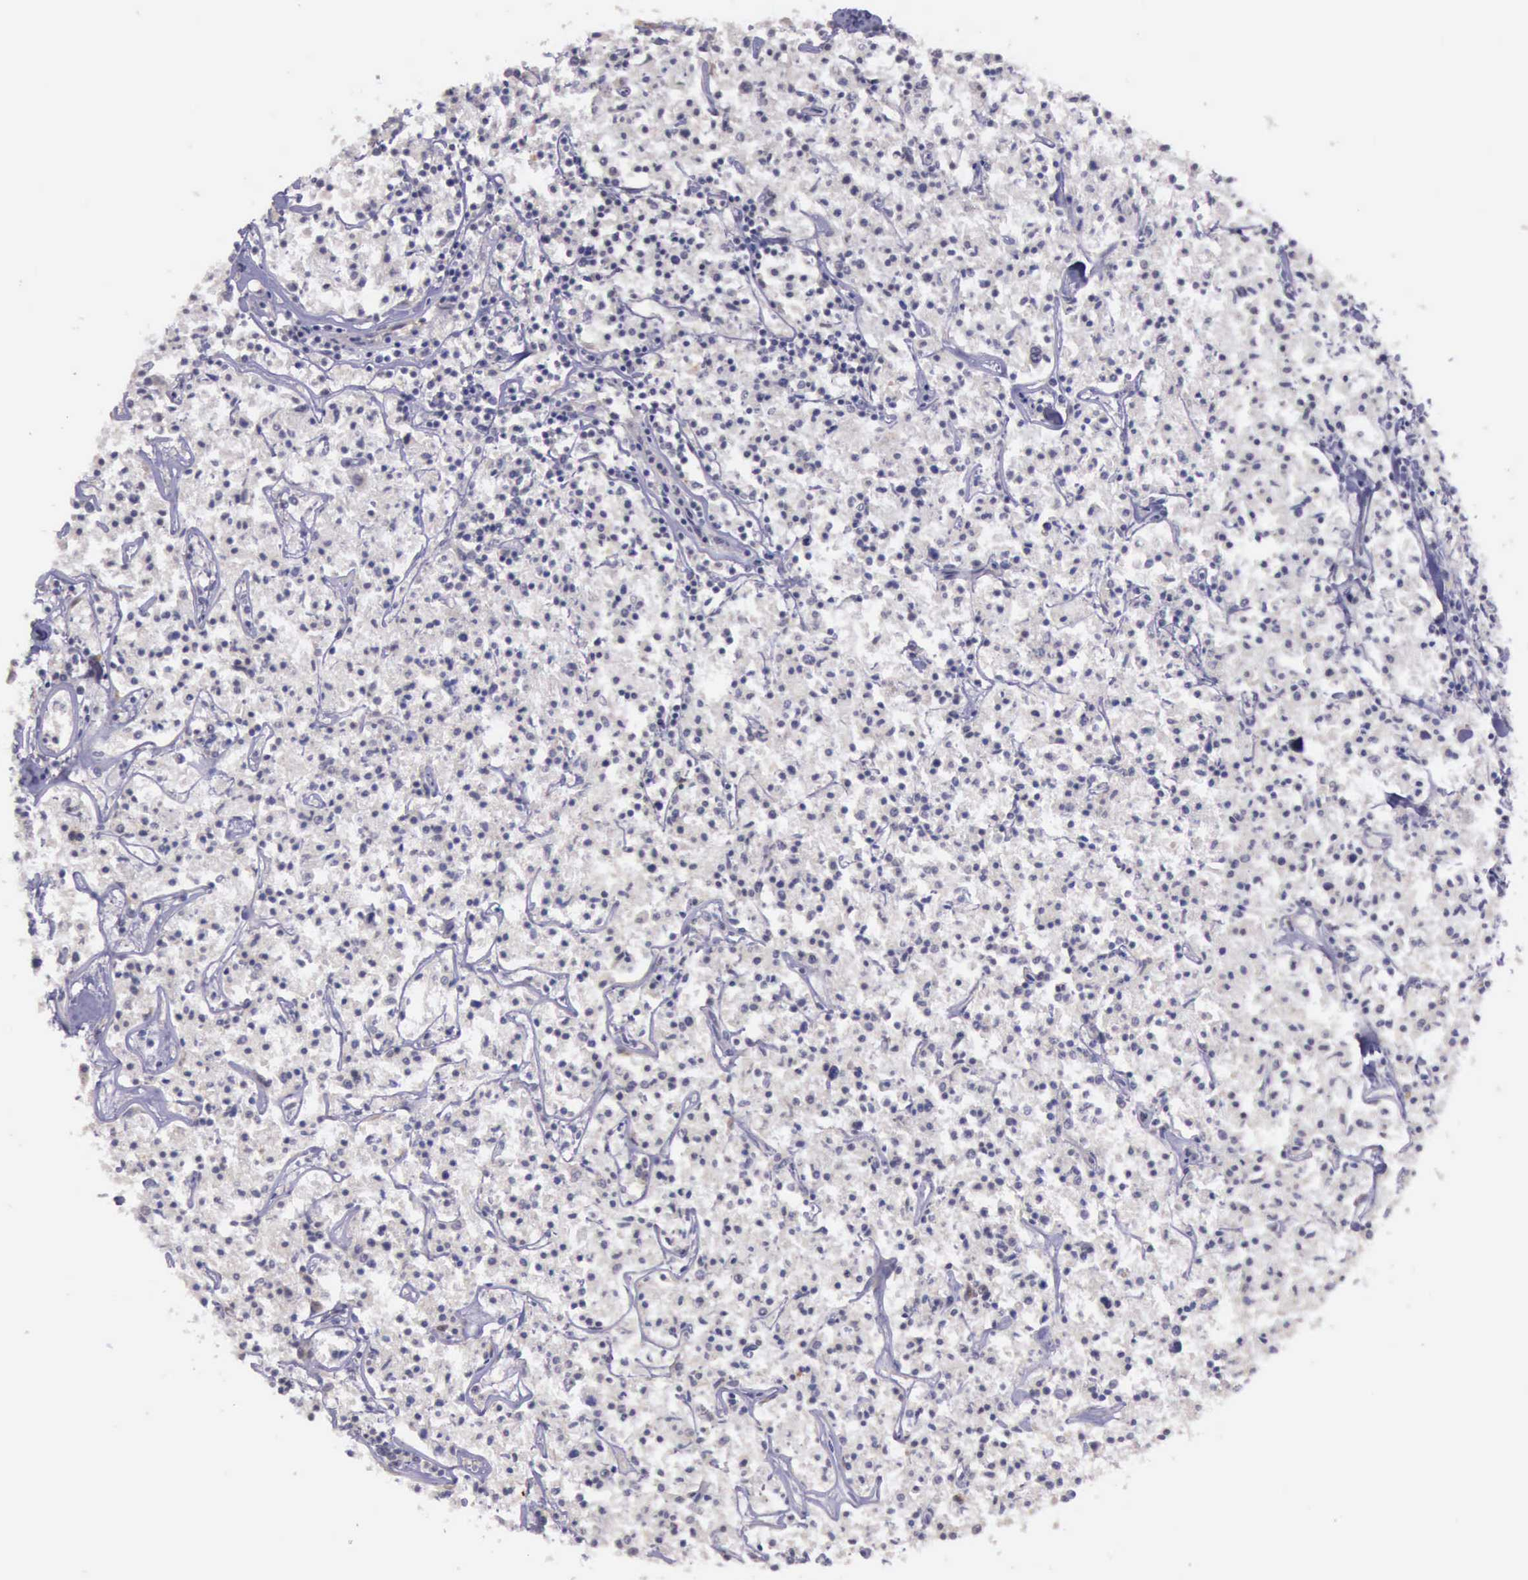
{"staining": {"intensity": "negative", "quantity": "none", "location": "none"}, "tissue": "lymphoma", "cell_type": "Tumor cells", "image_type": "cancer", "snomed": [{"axis": "morphology", "description": "Malignant lymphoma, non-Hodgkin's type, Low grade"}, {"axis": "topography", "description": "Small intestine"}], "caption": "Immunohistochemistry photomicrograph of low-grade malignant lymphoma, non-Hodgkin's type stained for a protein (brown), which reveals no positivity in tumor cells.", "gene": "EIF5", "patient": {"sex": "female", "age": 59}}